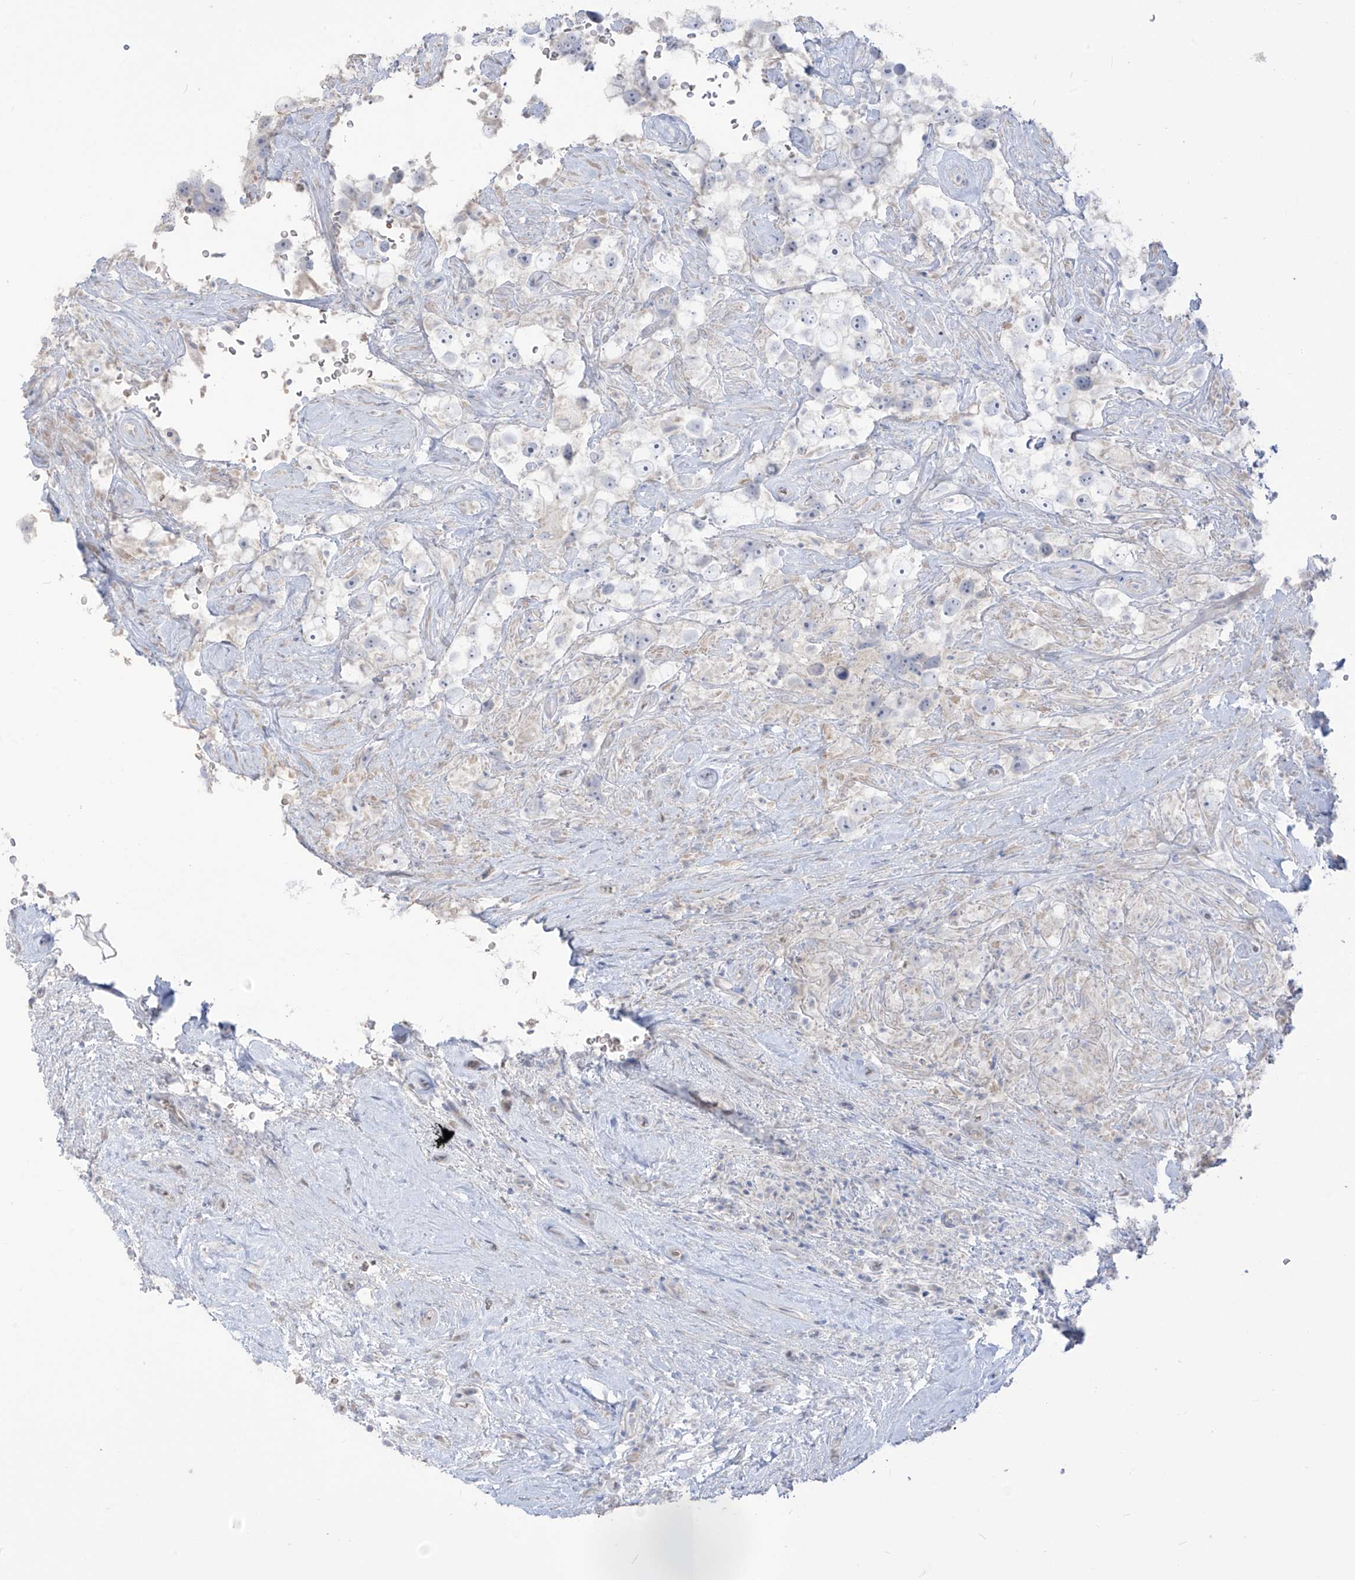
{"staining": {"intensity": "negative", "quantity": "none", "location": "none"}, "tissue": "testis cancer", "cell_type": "Tumor cells", "image_type": "cancer", "snomed": [{"axis": "morphology", "description": "Seminoma, NOS"}, {"axis": "topography", "description": "Testis"}], "caption": "Testis cancer was stained to show a protein in brown. There is no significant positivity in tumor cells.", "gene": "ASPRV1", "patient": {"sex": "male", "age": 49}}